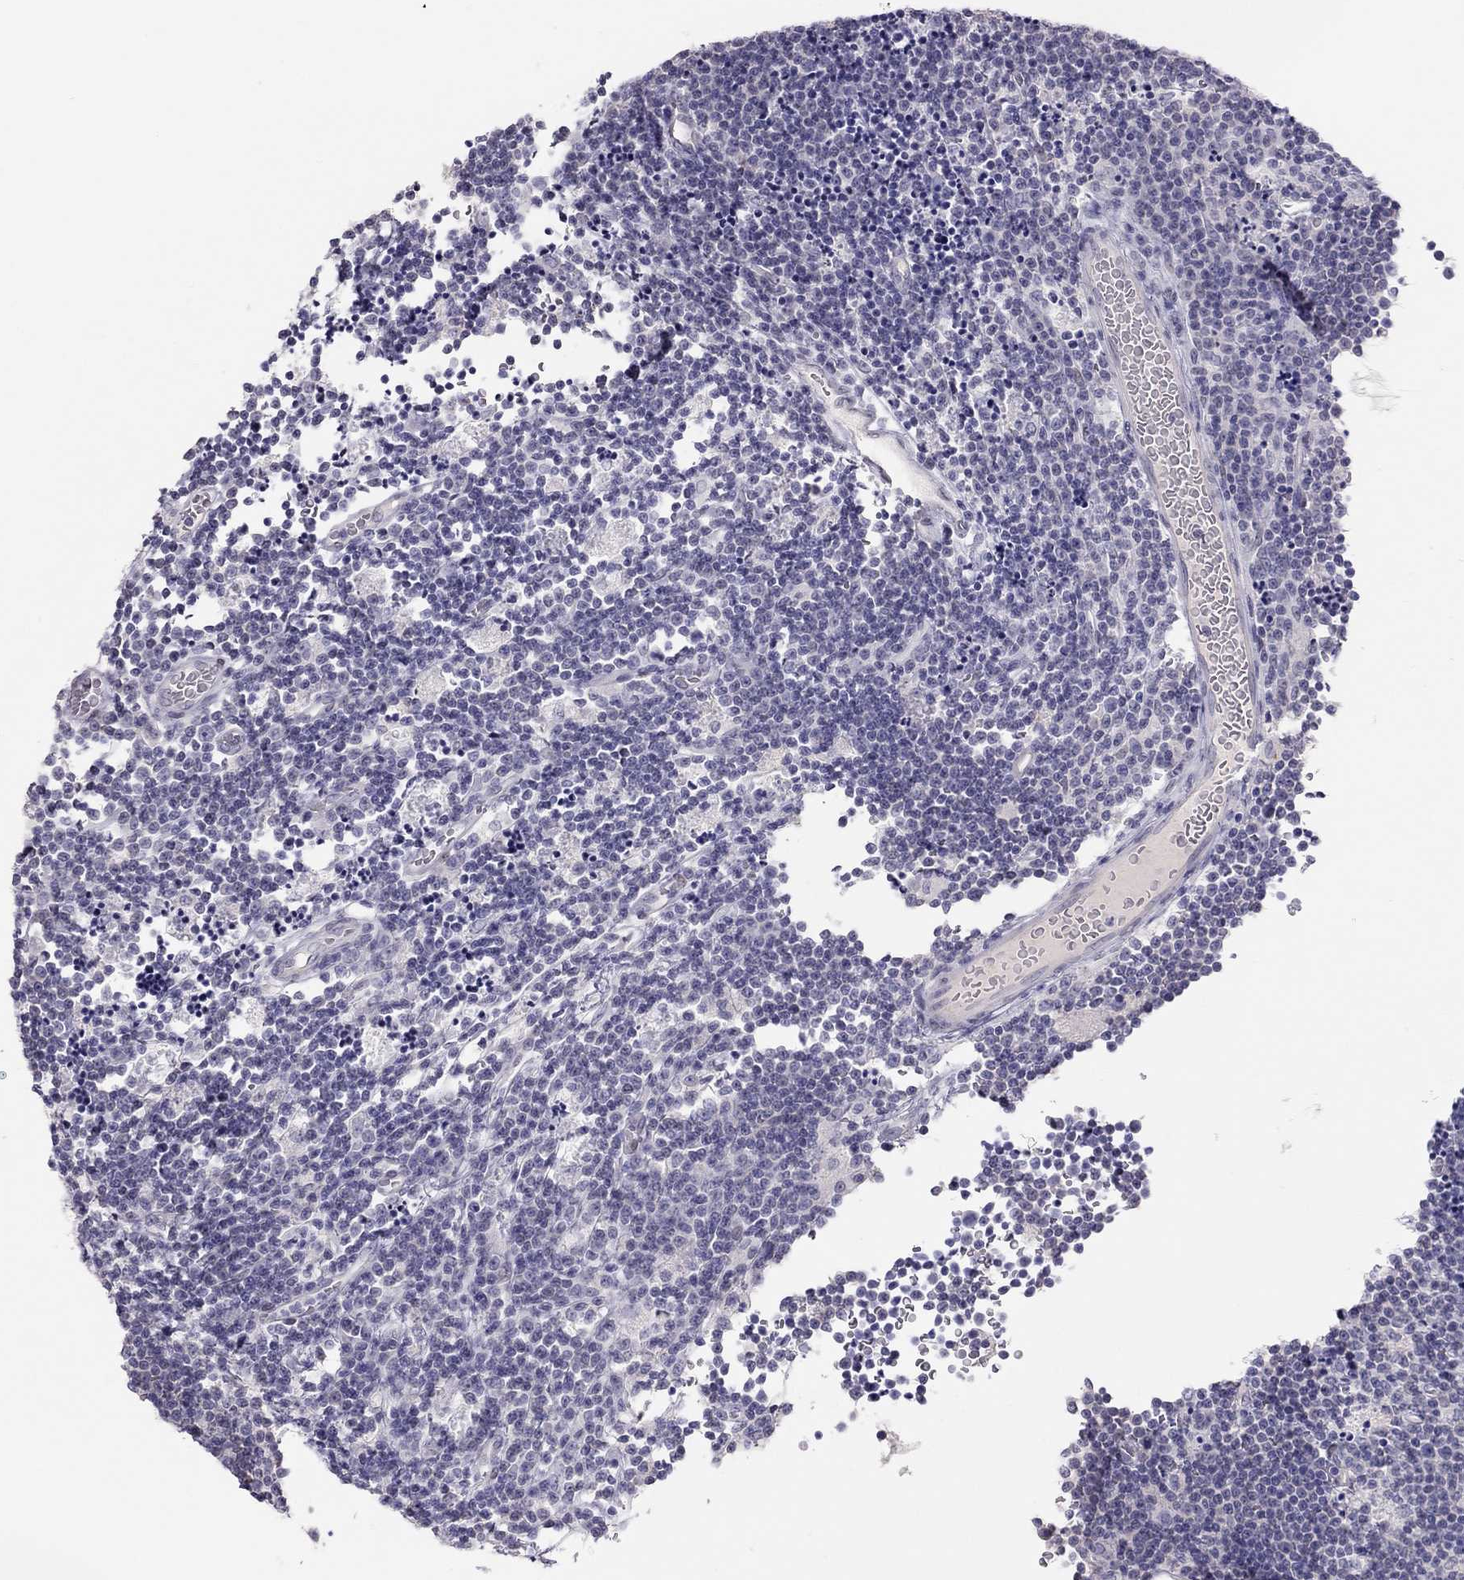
{"staining": {"intensity": "negative", "quantity": "none", "location": "none"}, "tissue": "lymphoma", "cell_type": "Tumor cells", "image_type": "cancer", "snomed": [{"axis": "morphology", "description": "Malignant lymphoma, non-Hodgkin's type, Low grade"}, {"axis": "topography", "description": "Brain"}], "caption": "A high-resolution histopathology image shows immunohistochemistry staining of lymphoma, which displays no significant expression in tumor cells. (Brightfield microscopy of DAB immunohistochemistry at high magnification).", "gene": "KCNV2", "patient": {"sex": "female", "age": 66}}